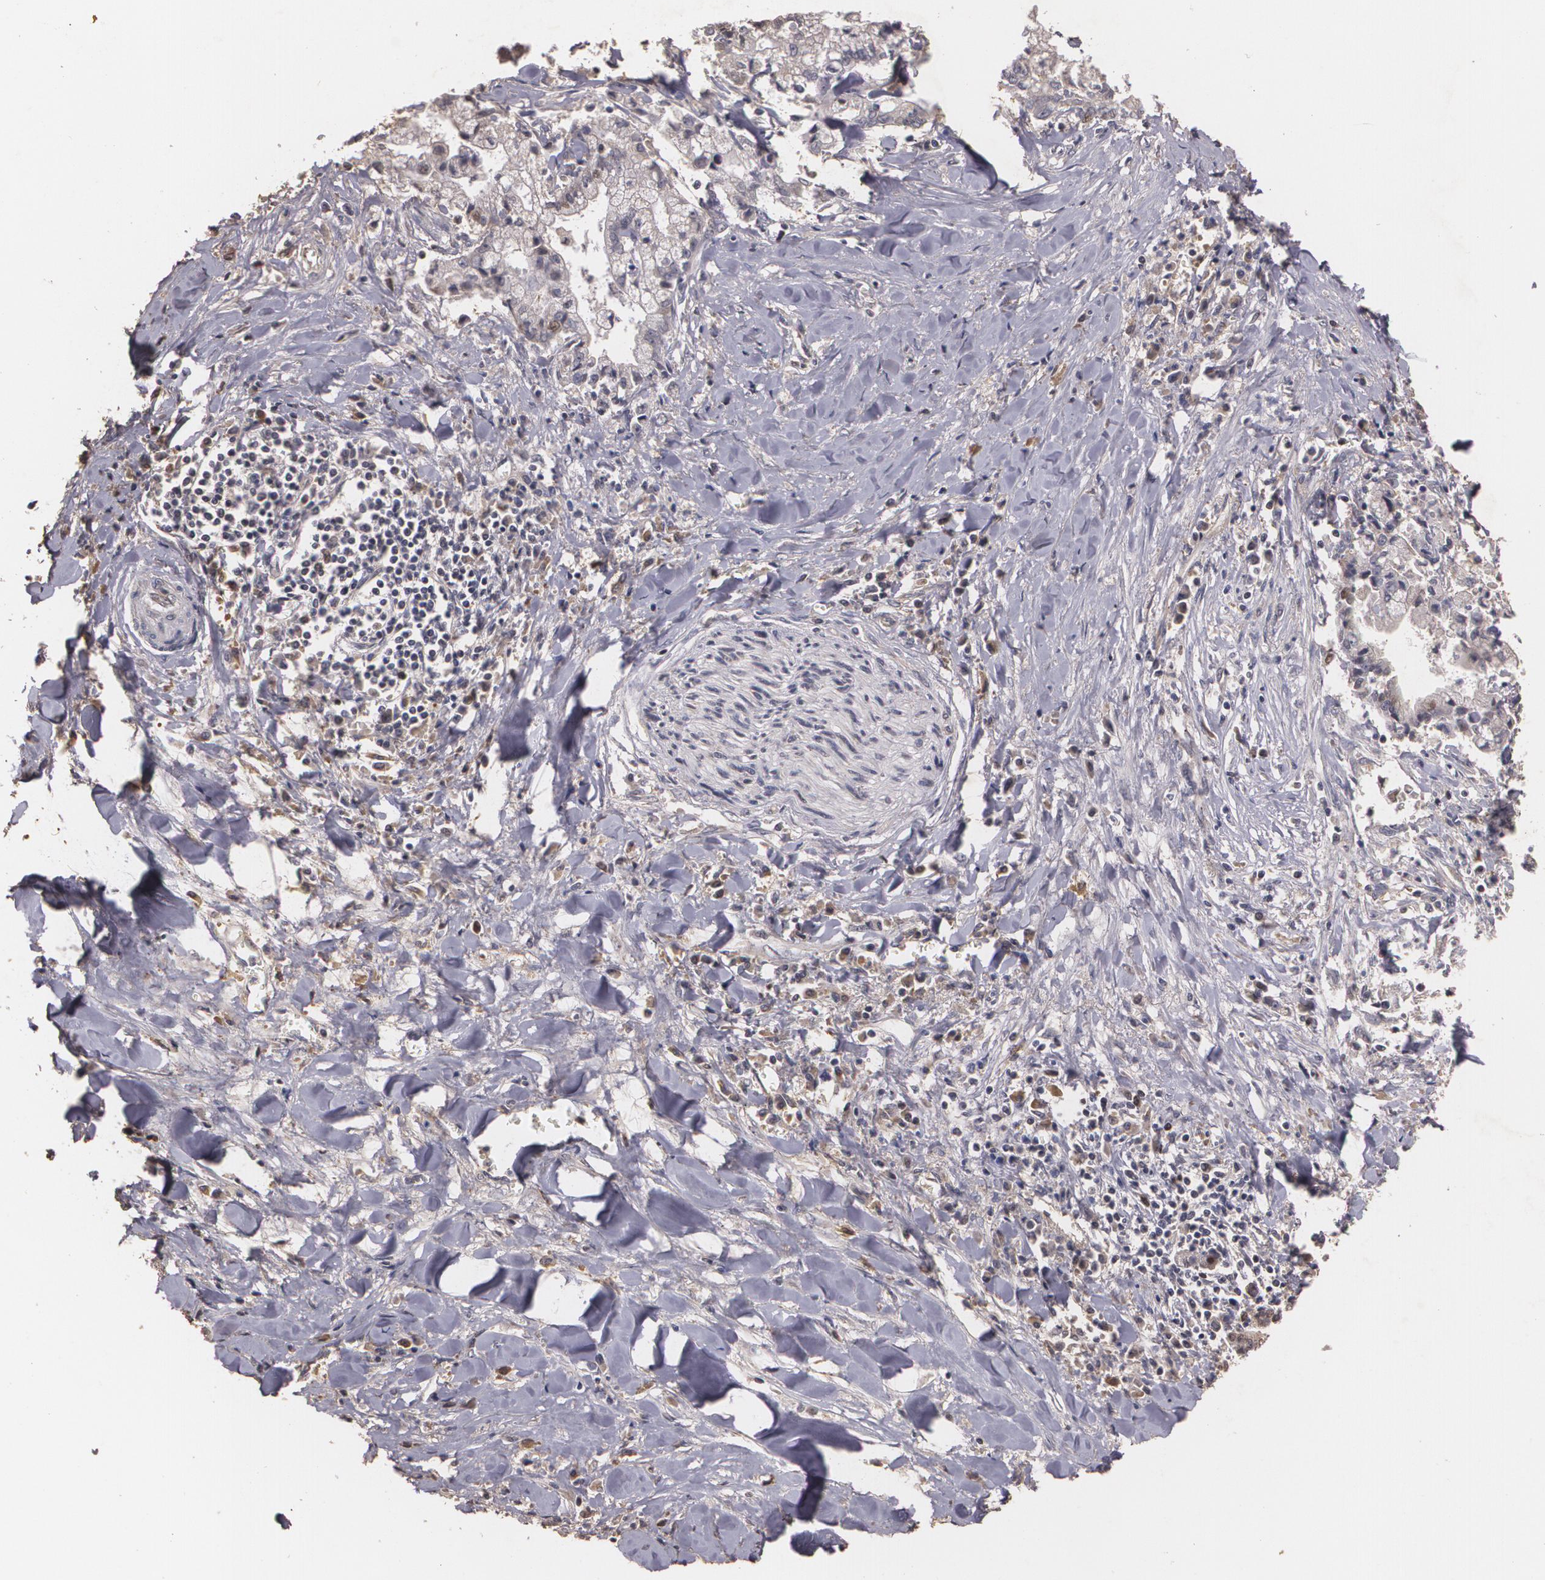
{"staining": {"intensity": "weak", "quantity": "25%-75%", "location": "nuclear"}, "tissue": "liver cancer", "cell_type": "Tumor cells", "image_type": "cancer", "snomed": [{"axis": "morphology", "description": "Cholangiocarcinoma"}, {"axis": "topography", "description": "Liver"}], "caption": "Tumor cells show low levels of weak nuclear staining in approximately 25%-75% of cells in cholangiocarcinoma (liver). The protein of interest is shown in brown color, while the nuclei are stained blue.", "gene": "BRCA1", "patient": {"sex": "male", "age": 57}}